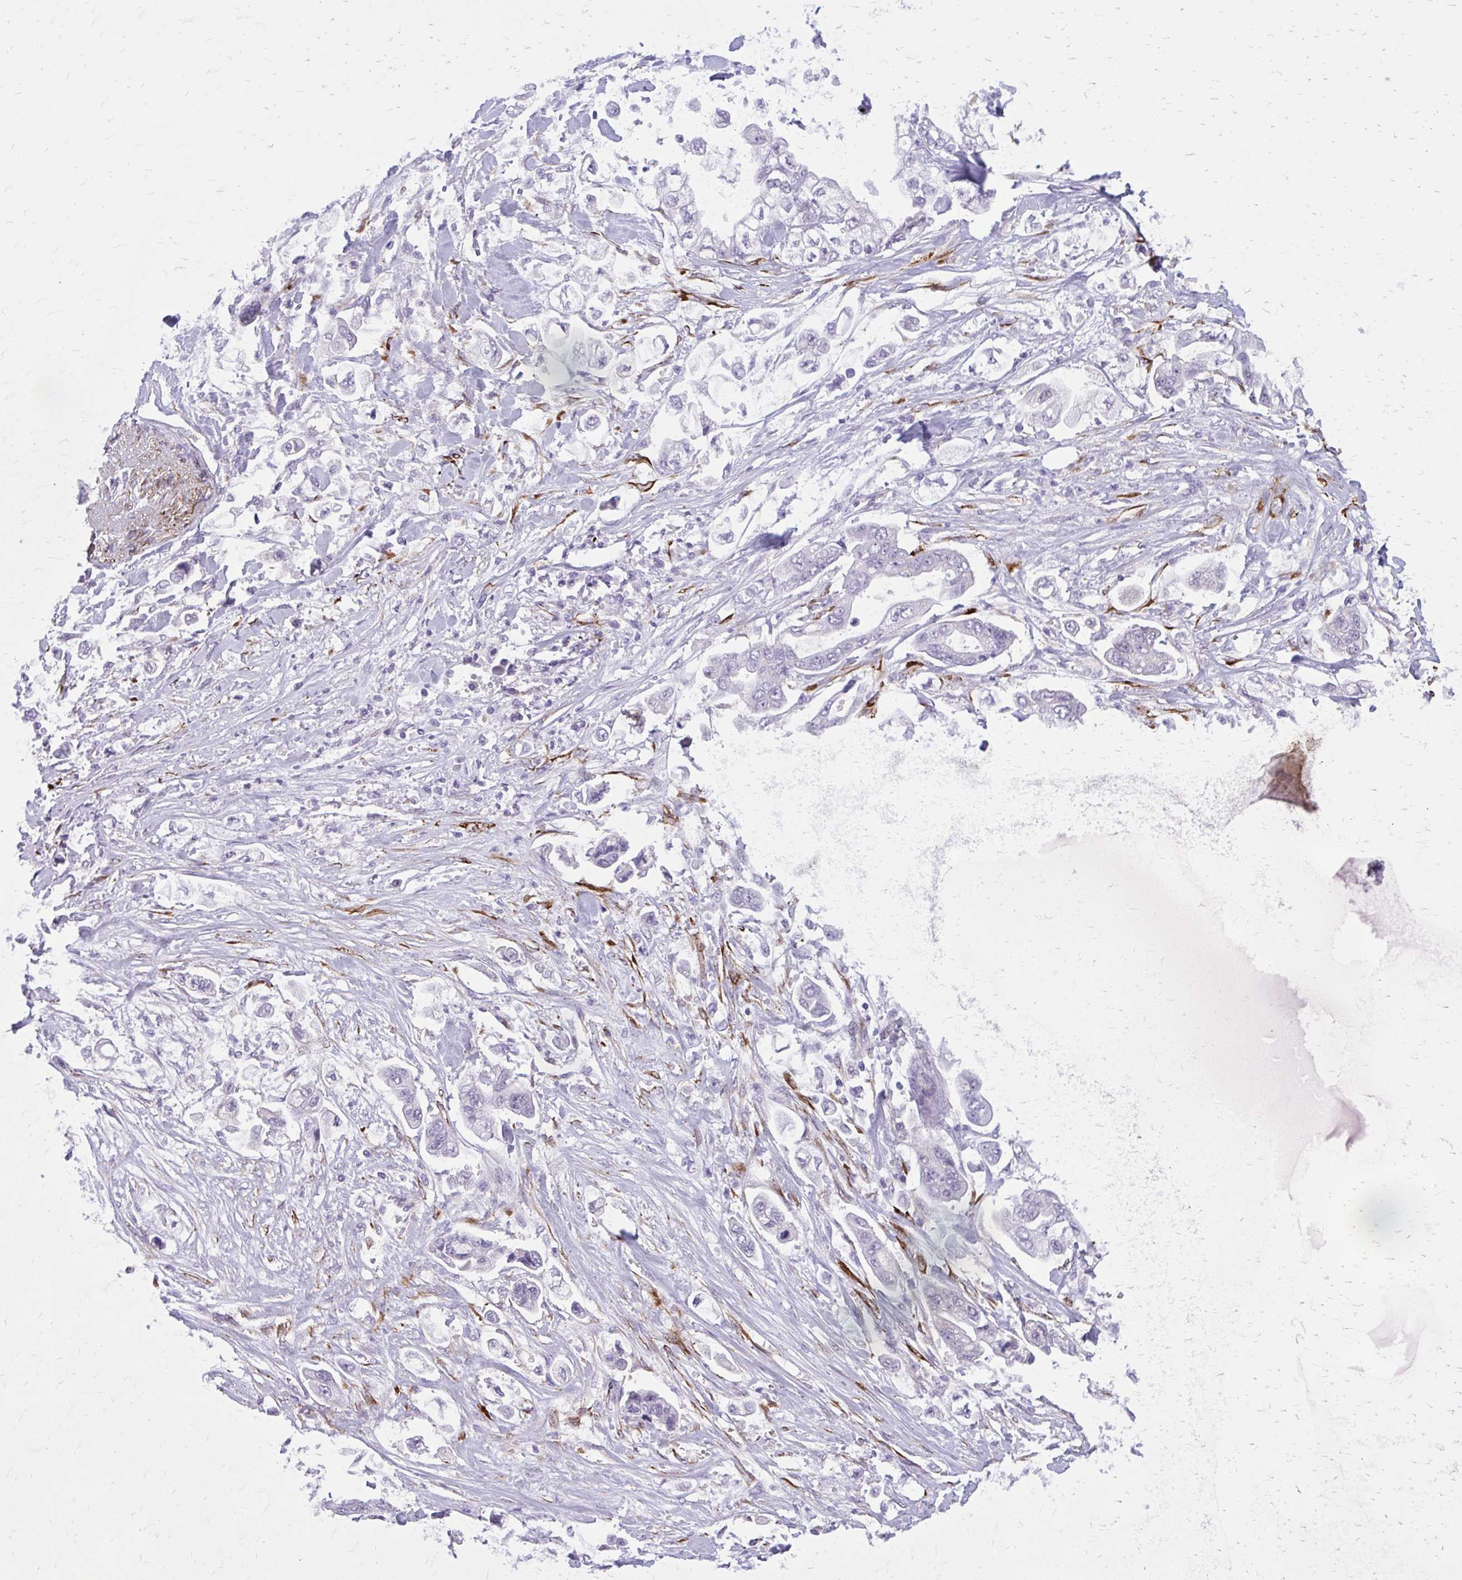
{"staining": {"intensity": "negative", "quantity": "none", "location": "none"}, "tissue": "stomach cancer", "cell_type": "Tumor cells", "image_type": "cancer", "snomed": [{"axis": "morphology", "description": "Adenocarcinoma, NOS"}, {"axis": "topography", "description": "Stomach"}], "caption": "There is no significant positivity in tumor cells of stomach adenocarcinoma.", "gene": "BEND5", "patient": {"sex": "male", "age": 62}}